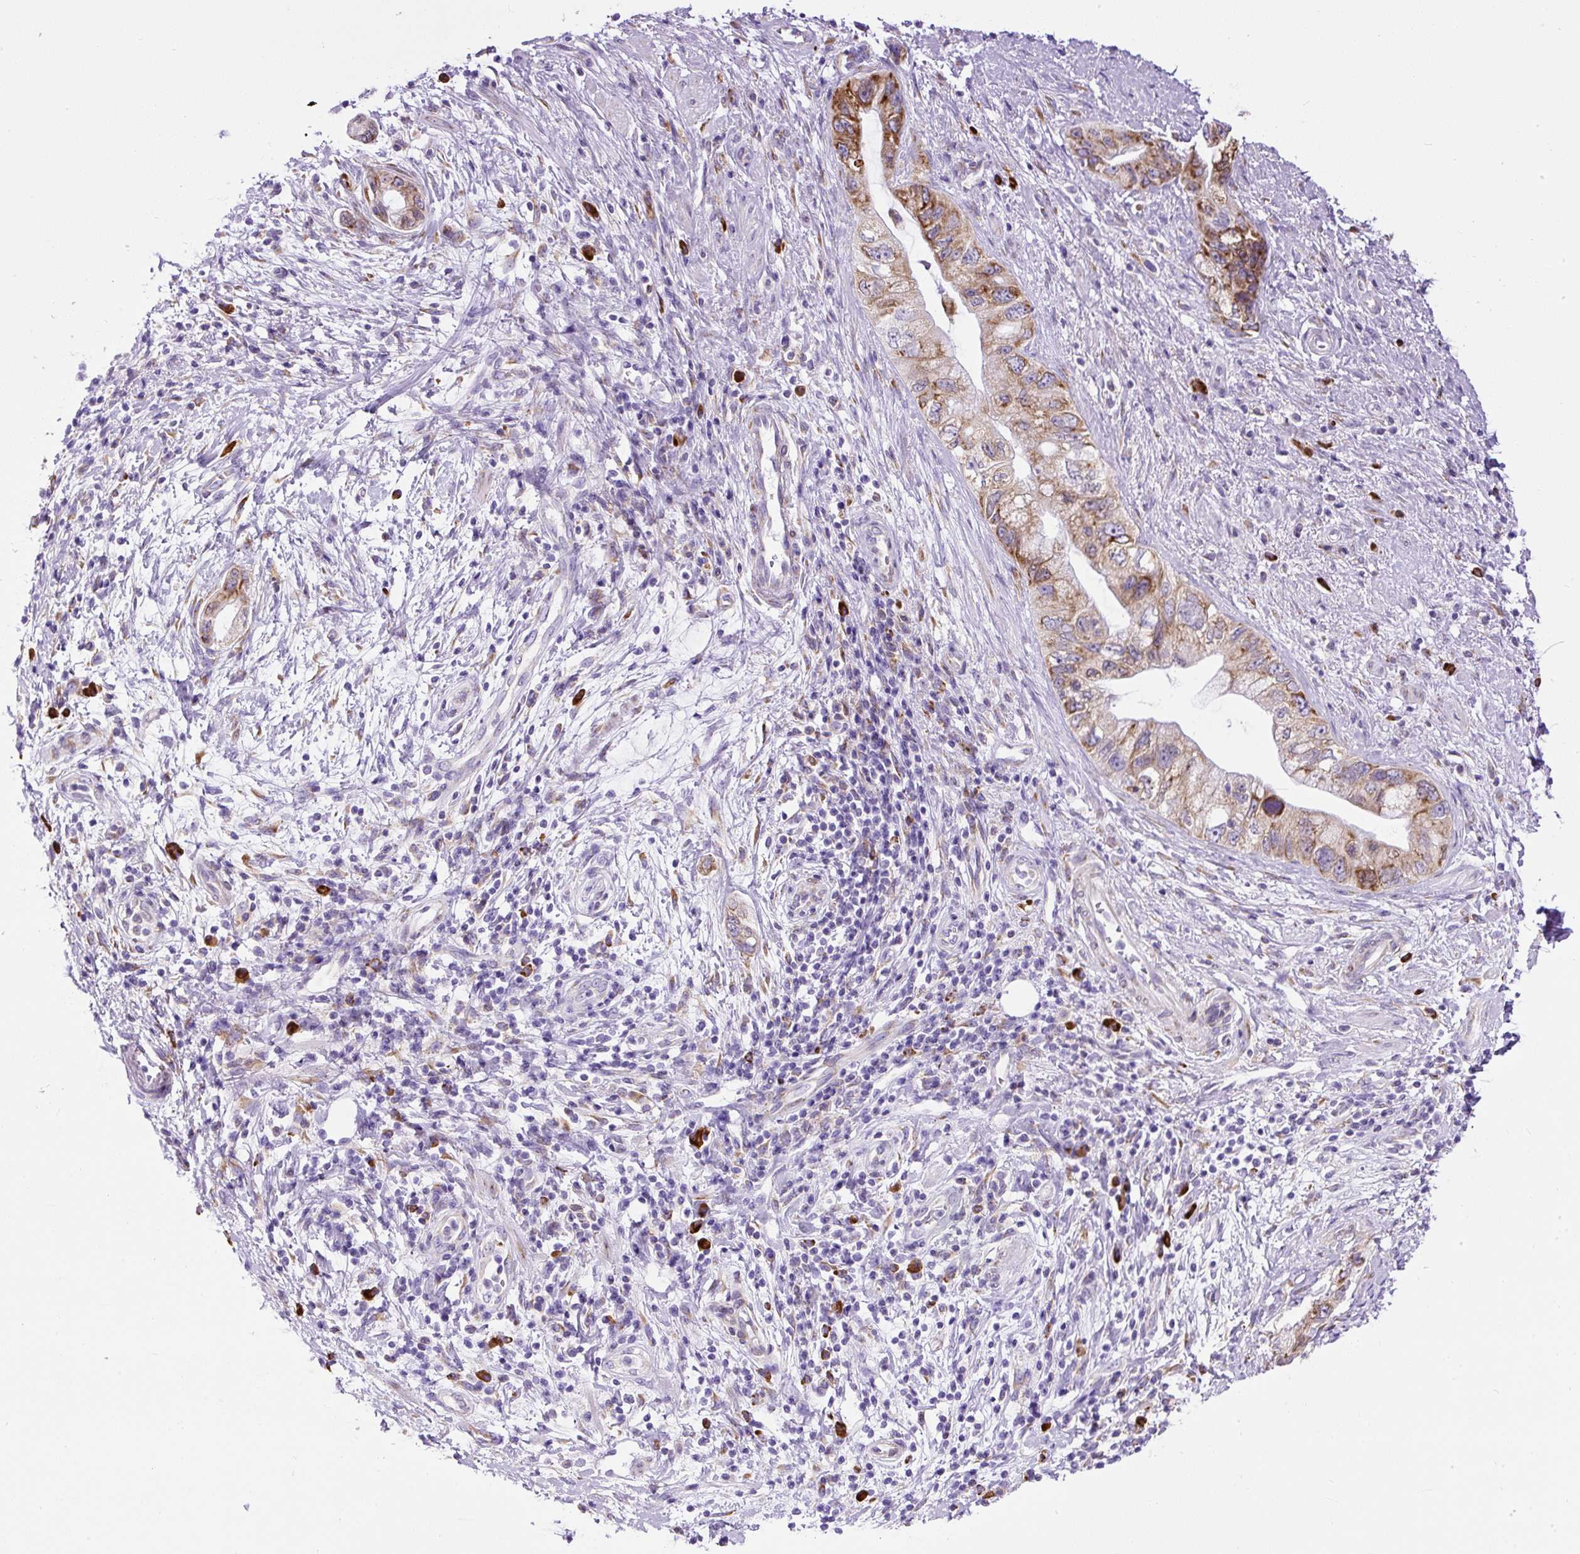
{"staining": {"intensity": "moderate", "quantity": ">75%", "location": "cytoplasmic/membranous"}, "tissue": "pancreatic cancer", "cell_type": "Tumor cells", "image_type": "cancer", "snomed": [{"axis": "morphology", "description": "Adenocarcinoma, NOS"}, {"axis": "topography", "description": "Pancreas"}], "caption": "Adenocarcinoma (pancreatic) stained with DAB IHC demonstrates medium levels of moderate cytoplasmic/membranous staining in approximately >75% of tumor cells.", "gene": "DDOST", "patient": {"sex": "female", "age": 73}}